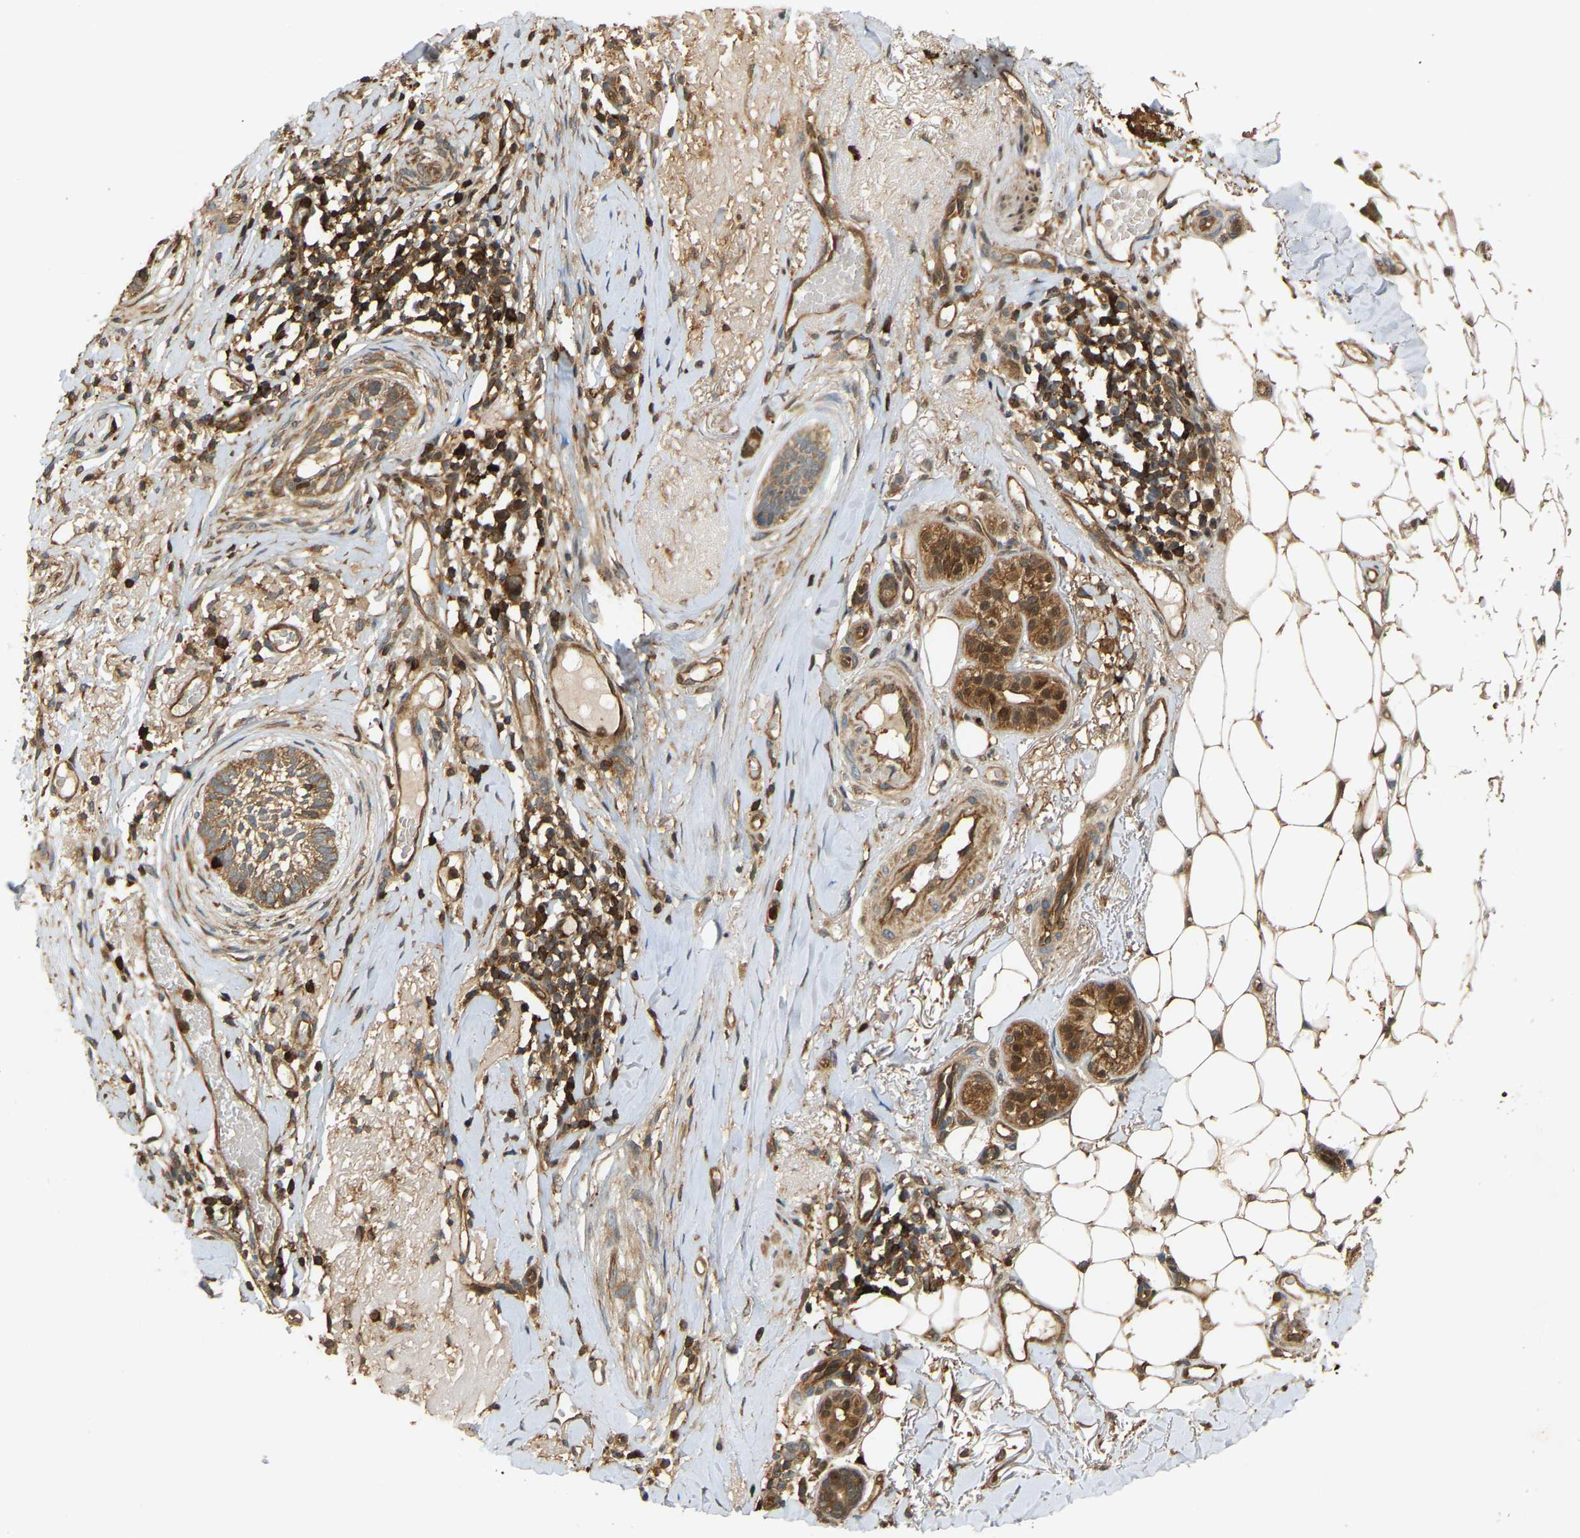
{"staining": {"intensity": "moderate", "quantity": ">75%", "location": "cytoplasmic/membranous"}, "tissue": "skin cancer", "cell_type": "Tumor cells", "image_type": "cancer", "snomed": [{"axis": "morphology", "description": "Basal cell carcinoma"}, {"axis": "topography", "description": "Skin"}], "caption": "A micrograph showing moderate cytoplasmic/membranous staining in approximately >75% of tumor cells in skin cancer (basal cell carcinoma), as visualized by brown immunohistochemical staining.", "gene": "GOPC", "patient": {"sex": "female", "age": 88}}